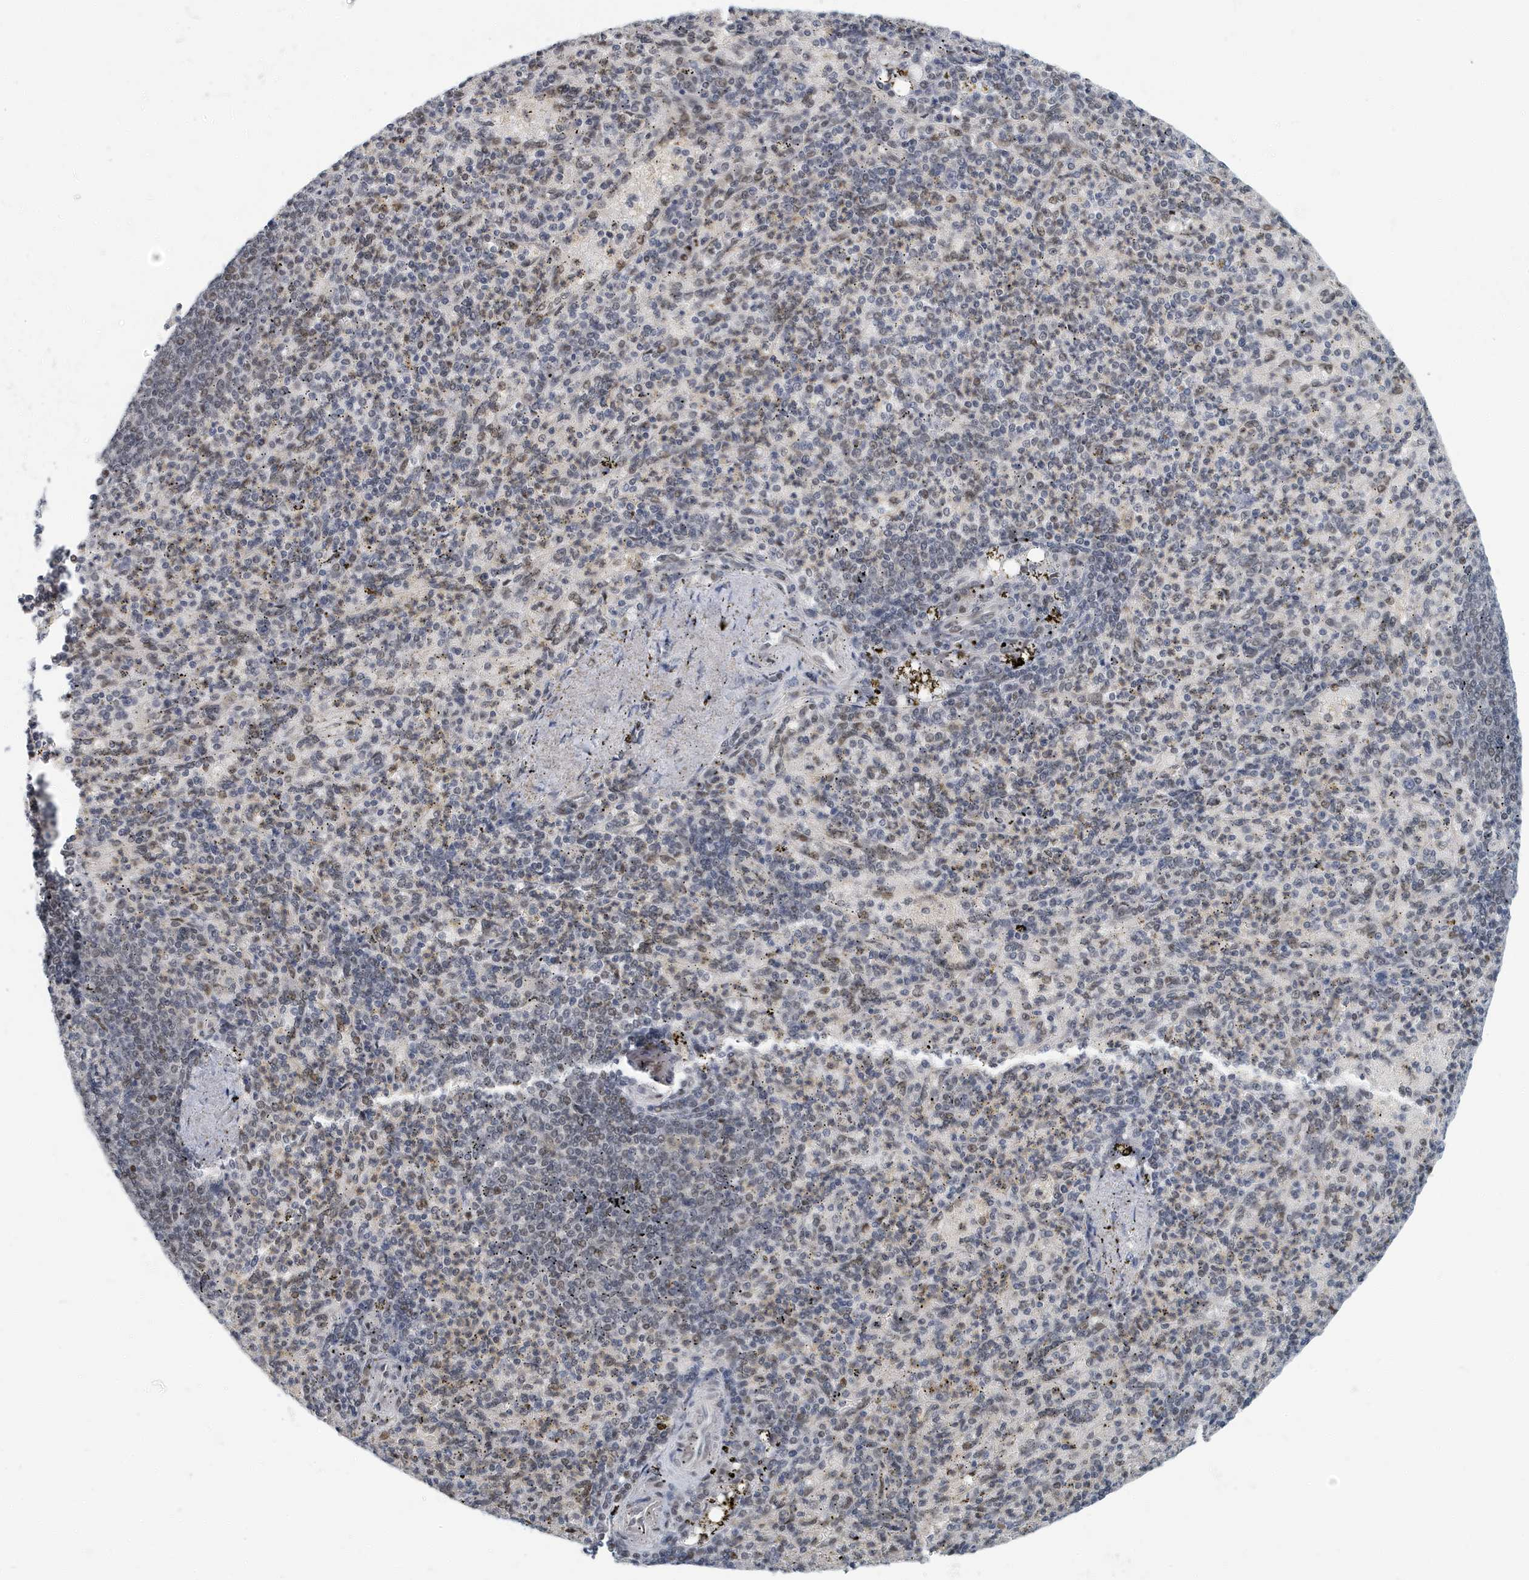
{"staining": {"intensity": "weak", "quantity": "25%-75%", "location": "nuclear"}, "tissue": "spleen", "cell_type": "Cells in red pulp", "image_type": "normal", "snomed": [{"axis": "morphology", "description": "Normal tissue, NOS"}, {"axis": "topography", "description": "Spleen"}], "caption": "Immunohistochemical staining of unremarkable spleen shows weak nuclear protein staining in approximately 25%-75% of cells in red pulp.", "gene": "KIF15", "patient": {"sex": "female", "age": 74}}